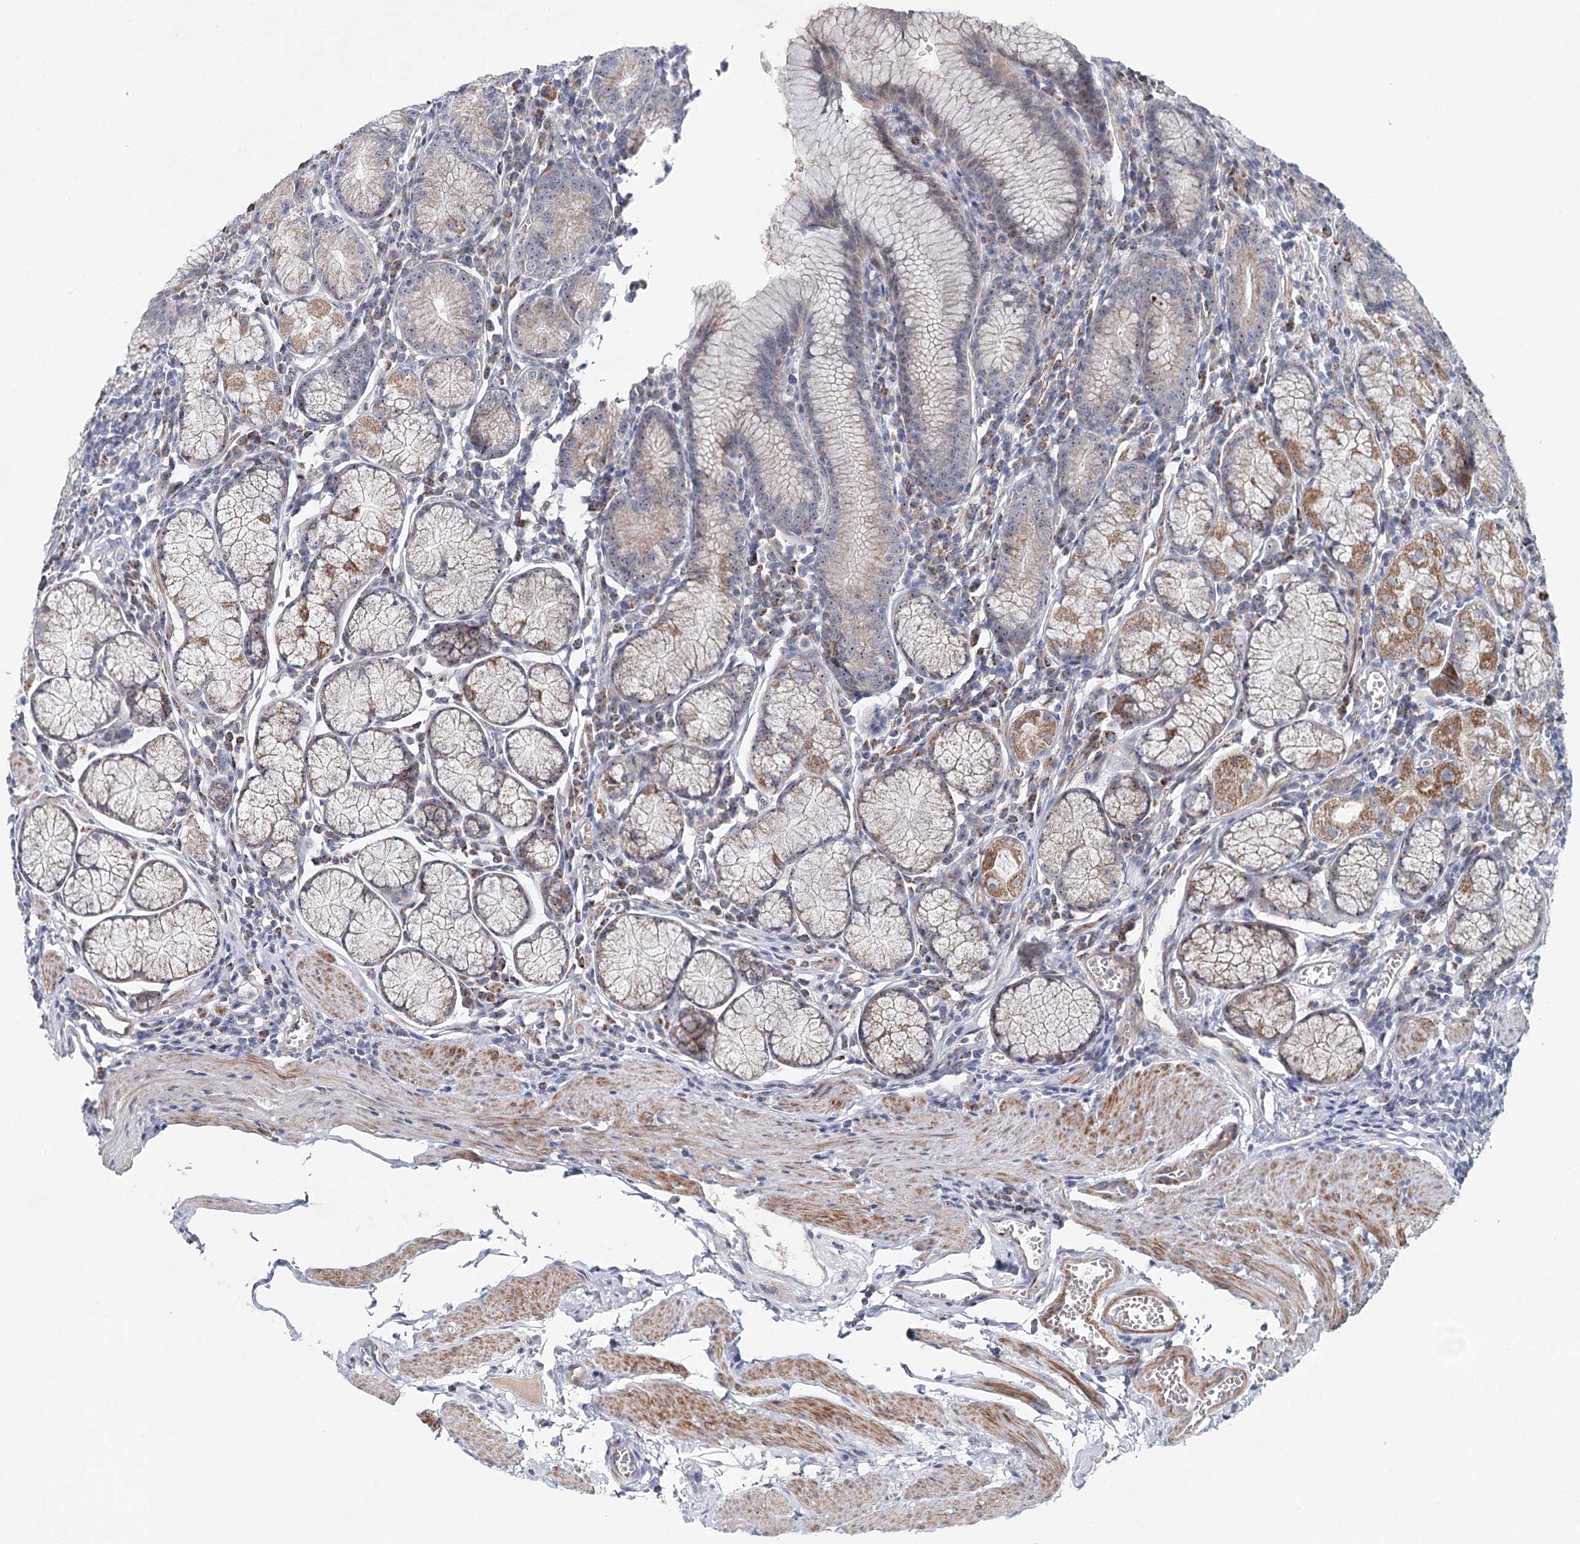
{"staining": {"intensity": "moderate", "quantity": "25%-75%", "location": "cytoplasmic/membranous"}, "tissue": "stomach", "cell_type": "Glandular cells", "image_type": "normal", "snomed": [{"axis": "morphology", "description": "Normal tissue, NOS"}, {"axis": "topography", "description": "Stomach"}], "caption": "This image reveals immunohistochemistry staining of normal stomach, with medium moderate cytoplasmic/membranous expression in about 25%-75% of glandular cells.", "gene": "RBM43", "patient": {"sex": "male", "age": 55}}